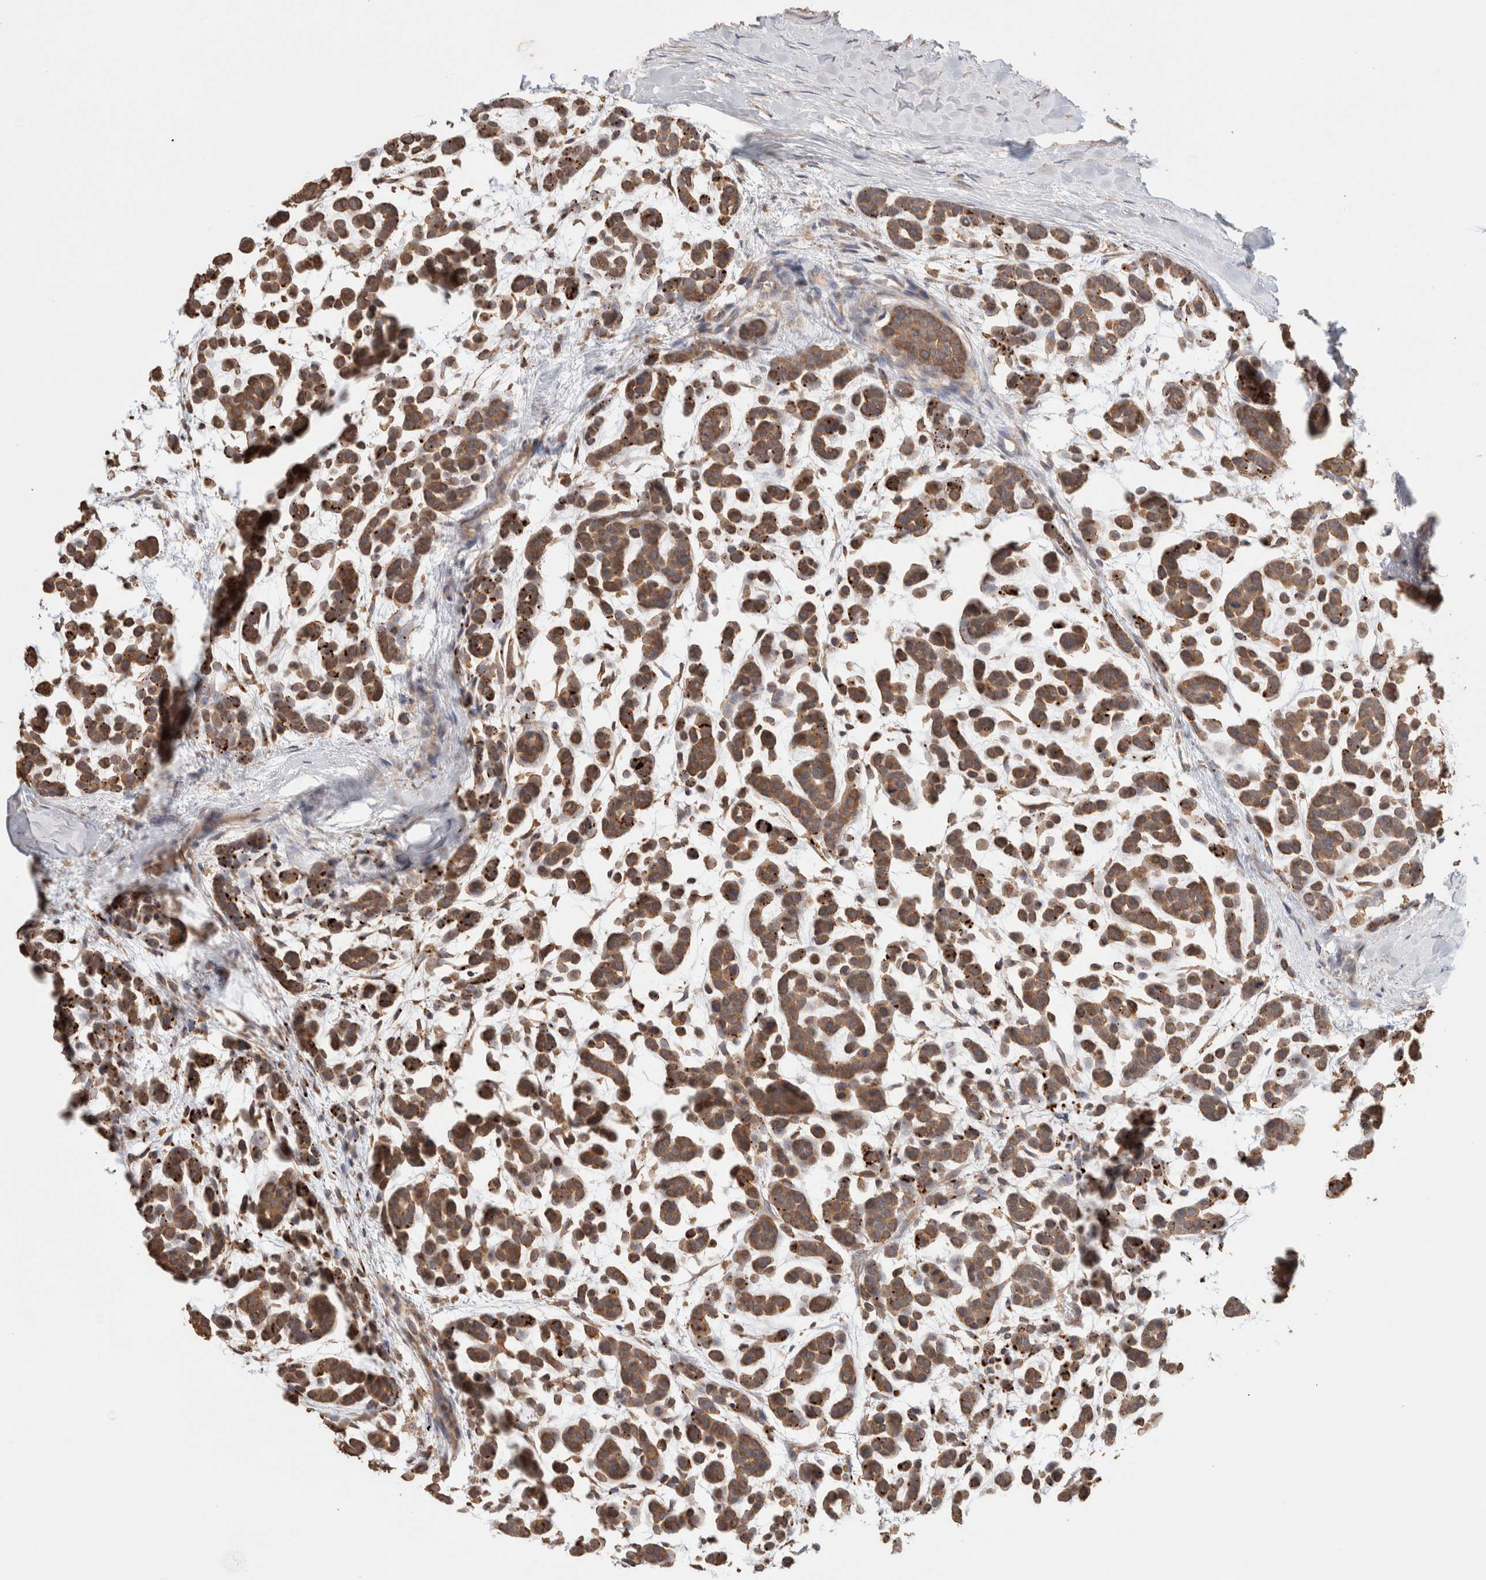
{"staining": {"intensity": "moderate", "quantity": ">75%", "location": "cytoplasmic/membranous"}, "tissue": "head and neck cancer", "cell_type": "Tumor cells", "image_type": "cancer", "snomed": [{"axis": "morphology", "description": "Adenocarcinoma, NOS"}, {"axis": "morphology", "description": "Adenoma, NOS"}, {"axis": "topography", "description": "Head-Neck"}], "caption": "IHC (DAB (3,3'-diaminobenzidine)) staining of human head and neck cancer shows moderate cytoplasmic/membranous protein staining in approximately >75% of tumor cells. (Stains: DAB (3,3'-diaminobenzidine) in brown, nuclei in blue, Microscopy: brightfield microscopy at high magnification).", "gene": "CFAP418", "patient": {"sex": "female", "age": 55}}